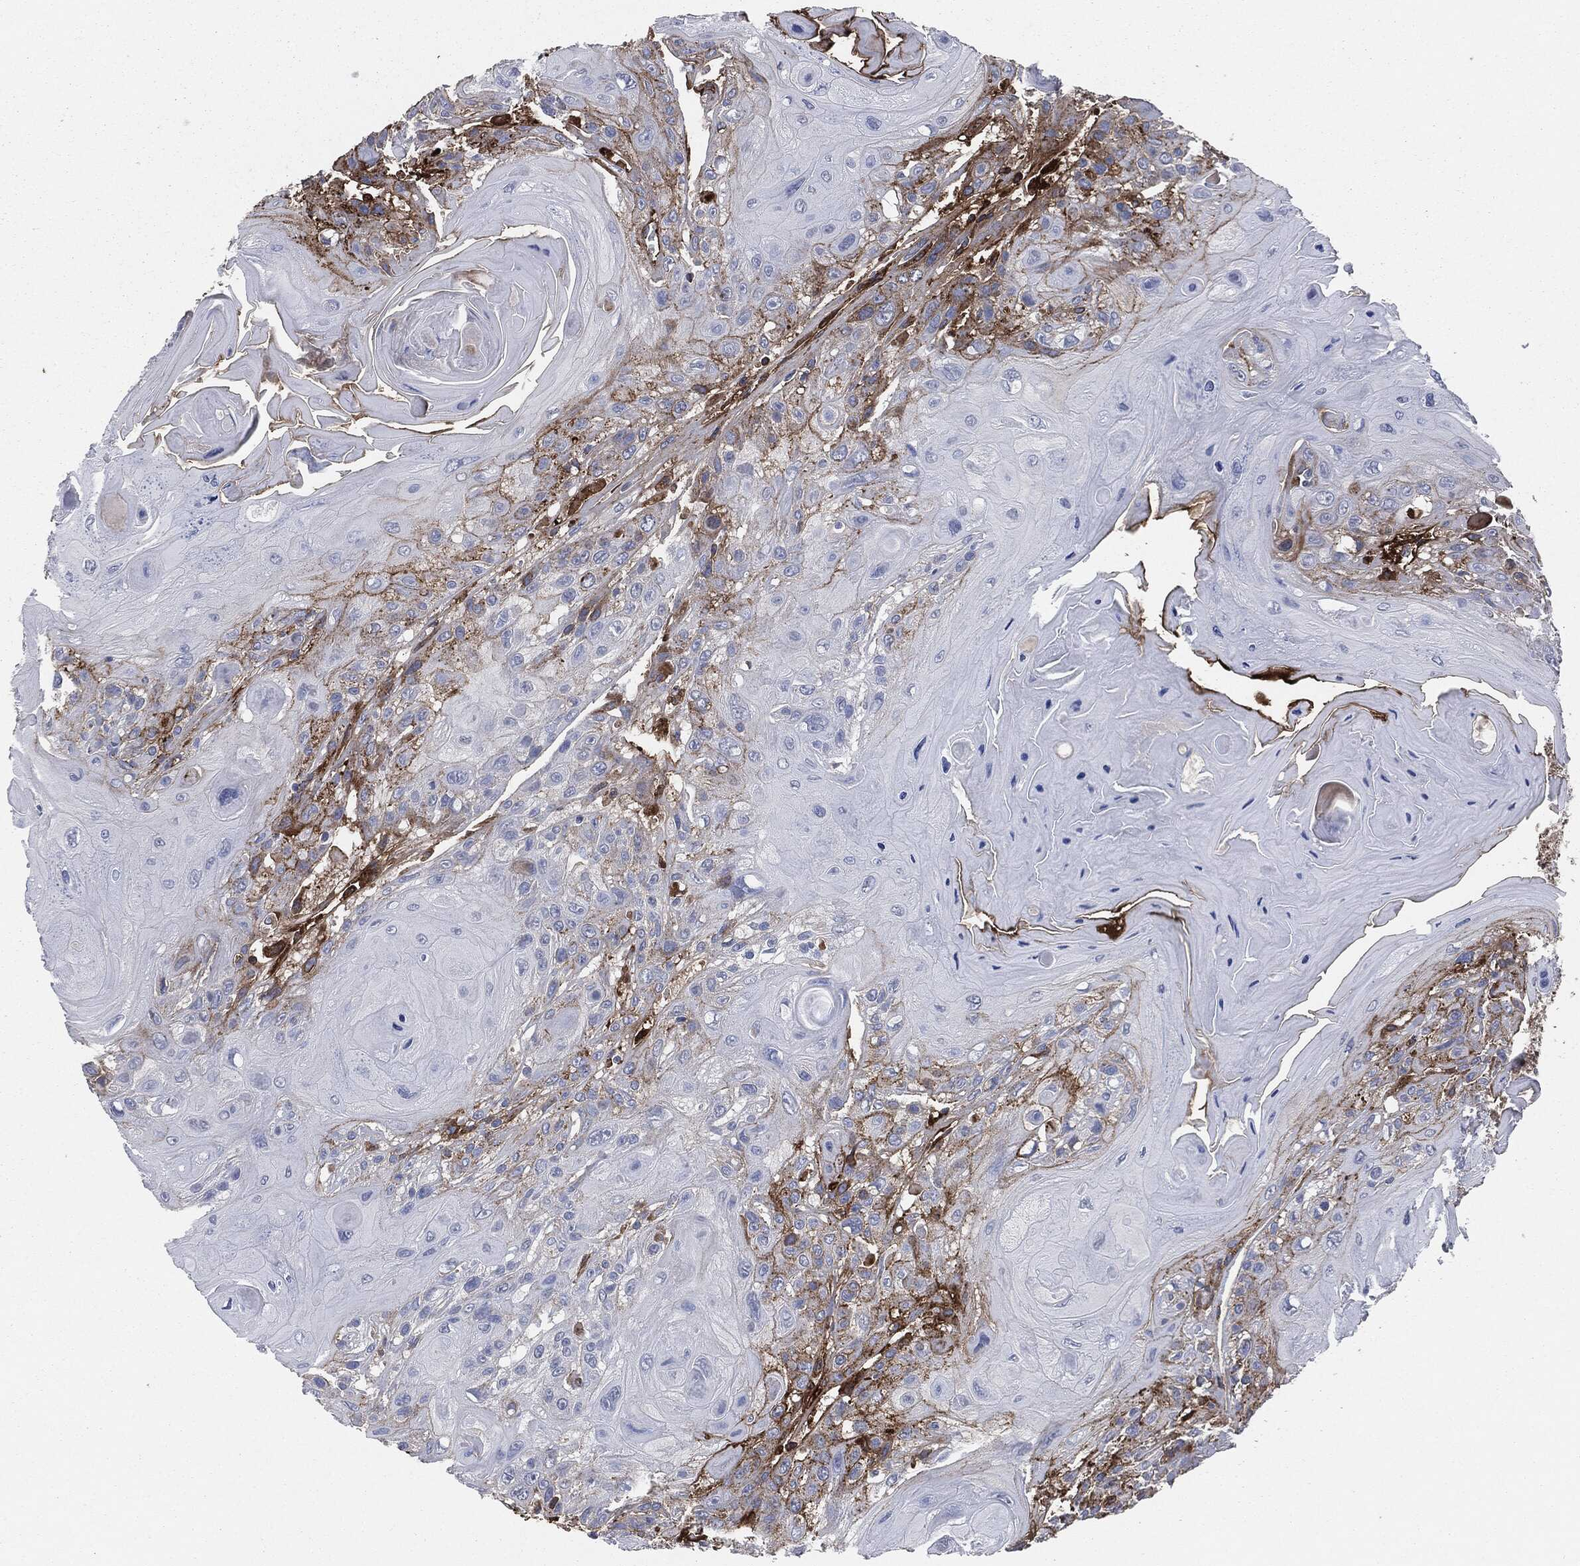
{"staining": {"intensity": "strong", "quantity": "<25%", "location": "cytoplasmic/membranous"}, "tissue": "head and neck cancer", "cell_type": "Tumor cells", "image_type": "cancer", "snomed": [{"axis": "morphology", "description": "Squamous cell carcinoma, NOS"}, {"axis": "topography", "description": "Head-Neck"}], "caption": "Head and neck cancer stained for a protein exhibits strong cytoplasmic/membranous positivity in tumor cells.", "gene": "APOB", "patient": {"sex": "female", "age": 59}}